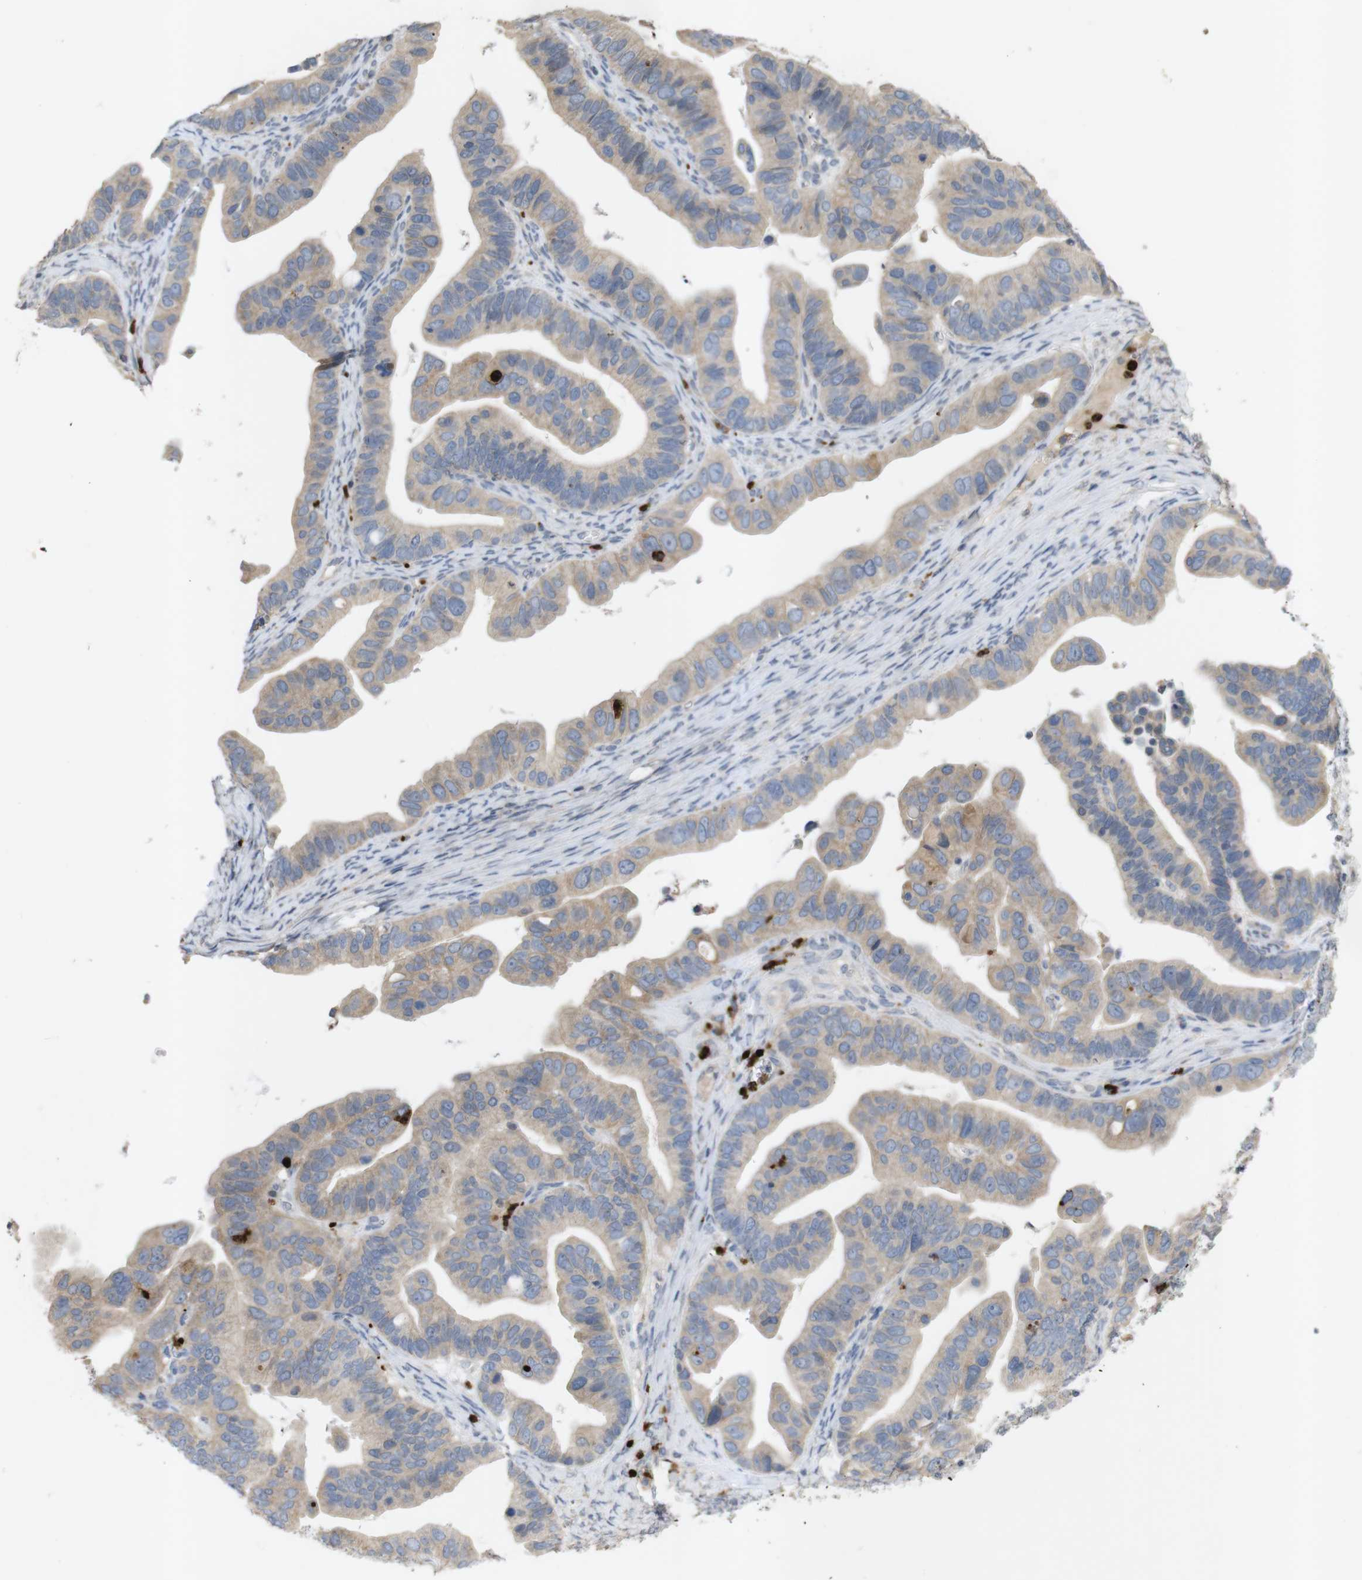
{"staining": {"intensity": "weak", "quantity": "25%-75%", "location": "cytoplasmic/membranous"}, "tissue": "ovarian cancer", "cell_type": "Tumor cells", "image_type": "cancer", "snomed": [{"axis": "morphology", "description": "Cystadenocarcinoma, serous, NOS"}, {"axis": "topography", "description": "Ovary"}], "caption": "DAB immunohistochemical staining of ovarian serous cystadenocarcinoma reveals weak cytoplasmic/membranous protein expression in about 25%-75% of tumor cells.", "gene": "TSPAN14", "patient": {"sex": "female", "age": 56}}